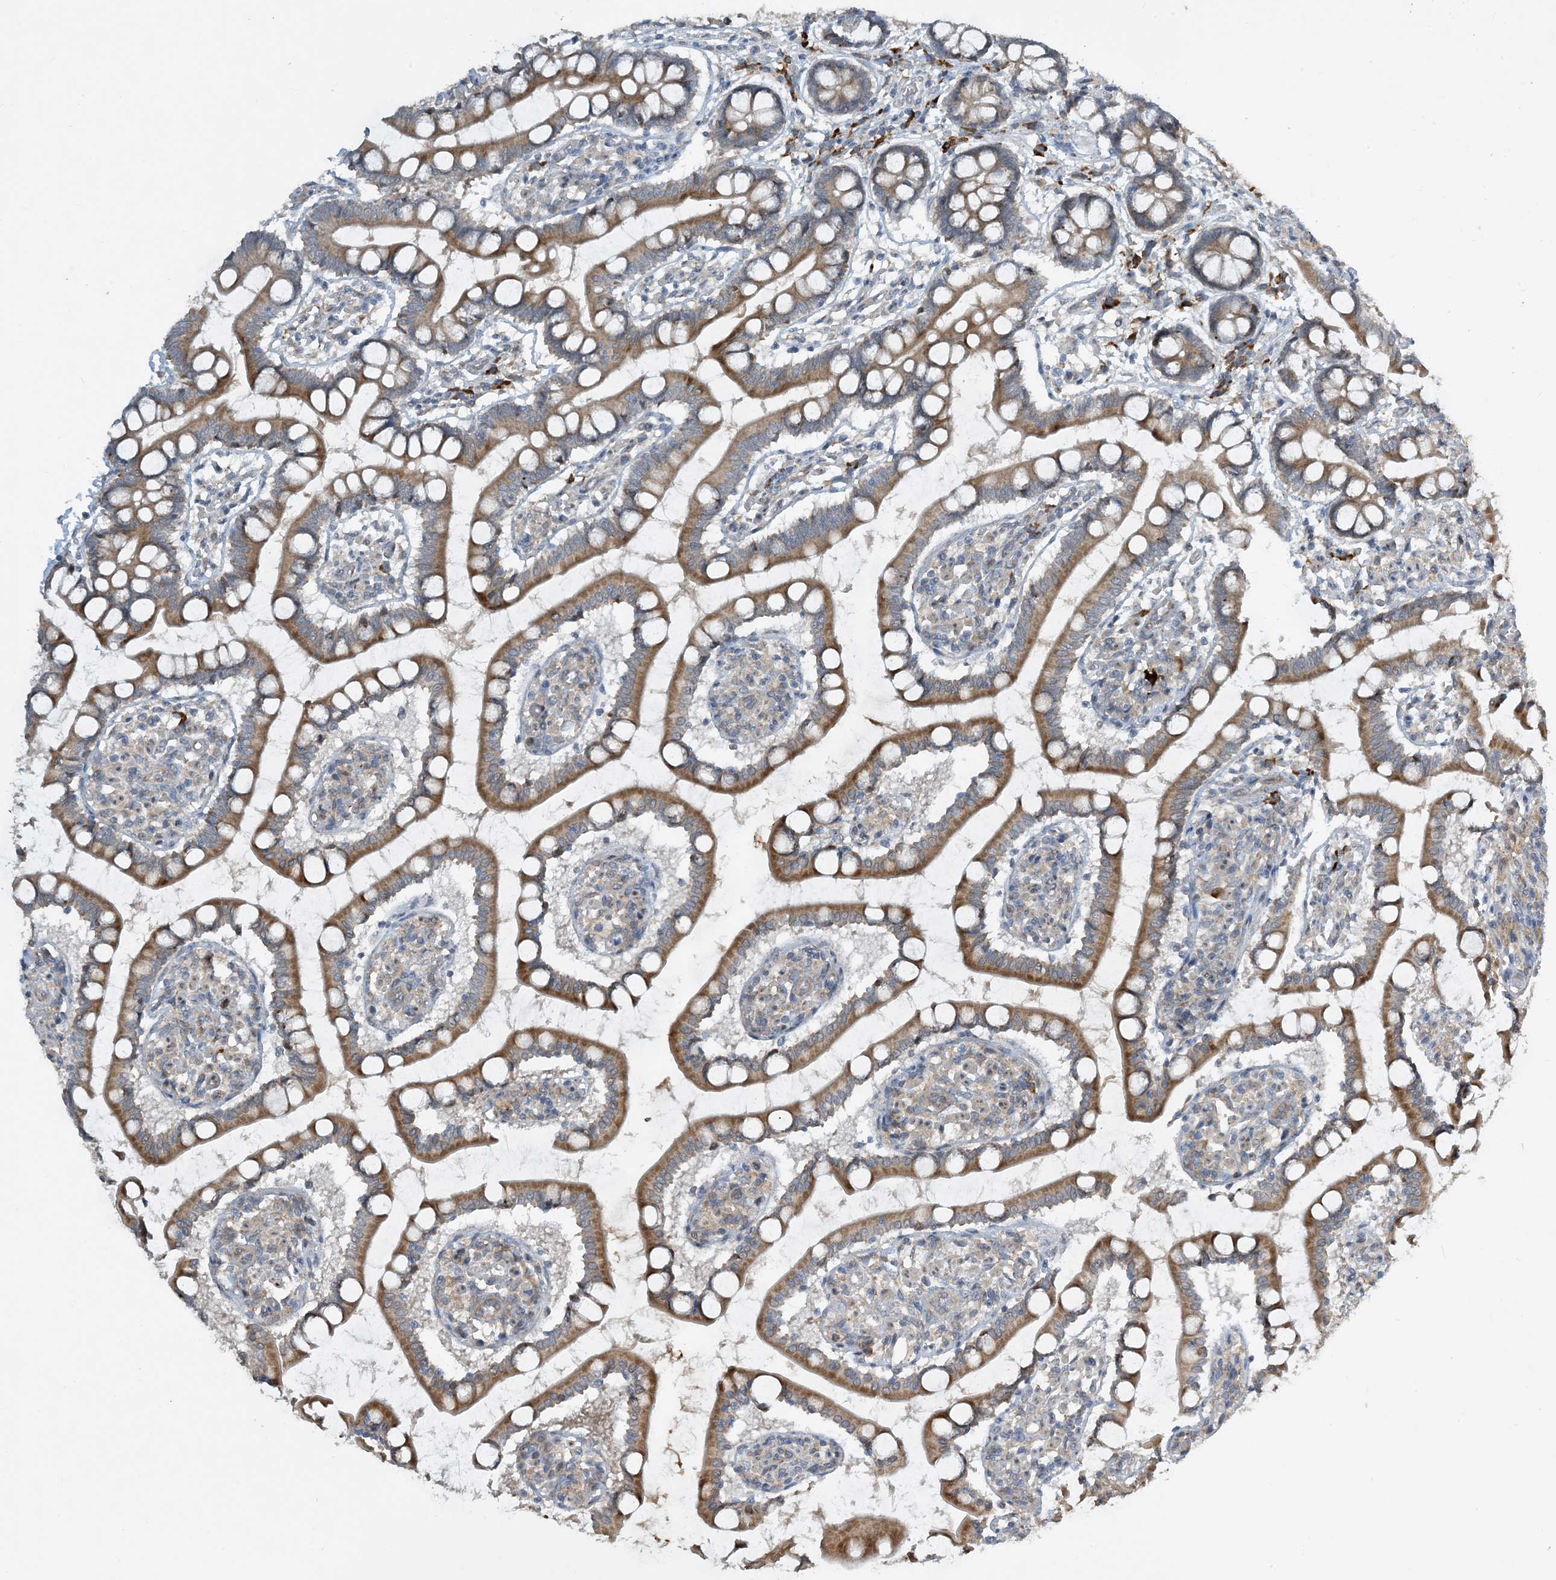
{"staining": {"intensity": "moderate", "quantity": ">75%", "location": "cytoplasmic/membranous"}, "tissue": "small intestine", "cell_type": "Glandular cells", "image_type": "normal", "snomed": [{"axis": "morphology", "description": "Normal tissue, NOS"}, {"axis": "topography", "description": "Small intestine"}], "caption": "Small intestine stained with a brown dye shows moderate cytoplasmic/membranous positive staining in about >75% of glandular cells.", "gene": "PHOSPHO2", "patient": {"sex": "male", "age": 52}}